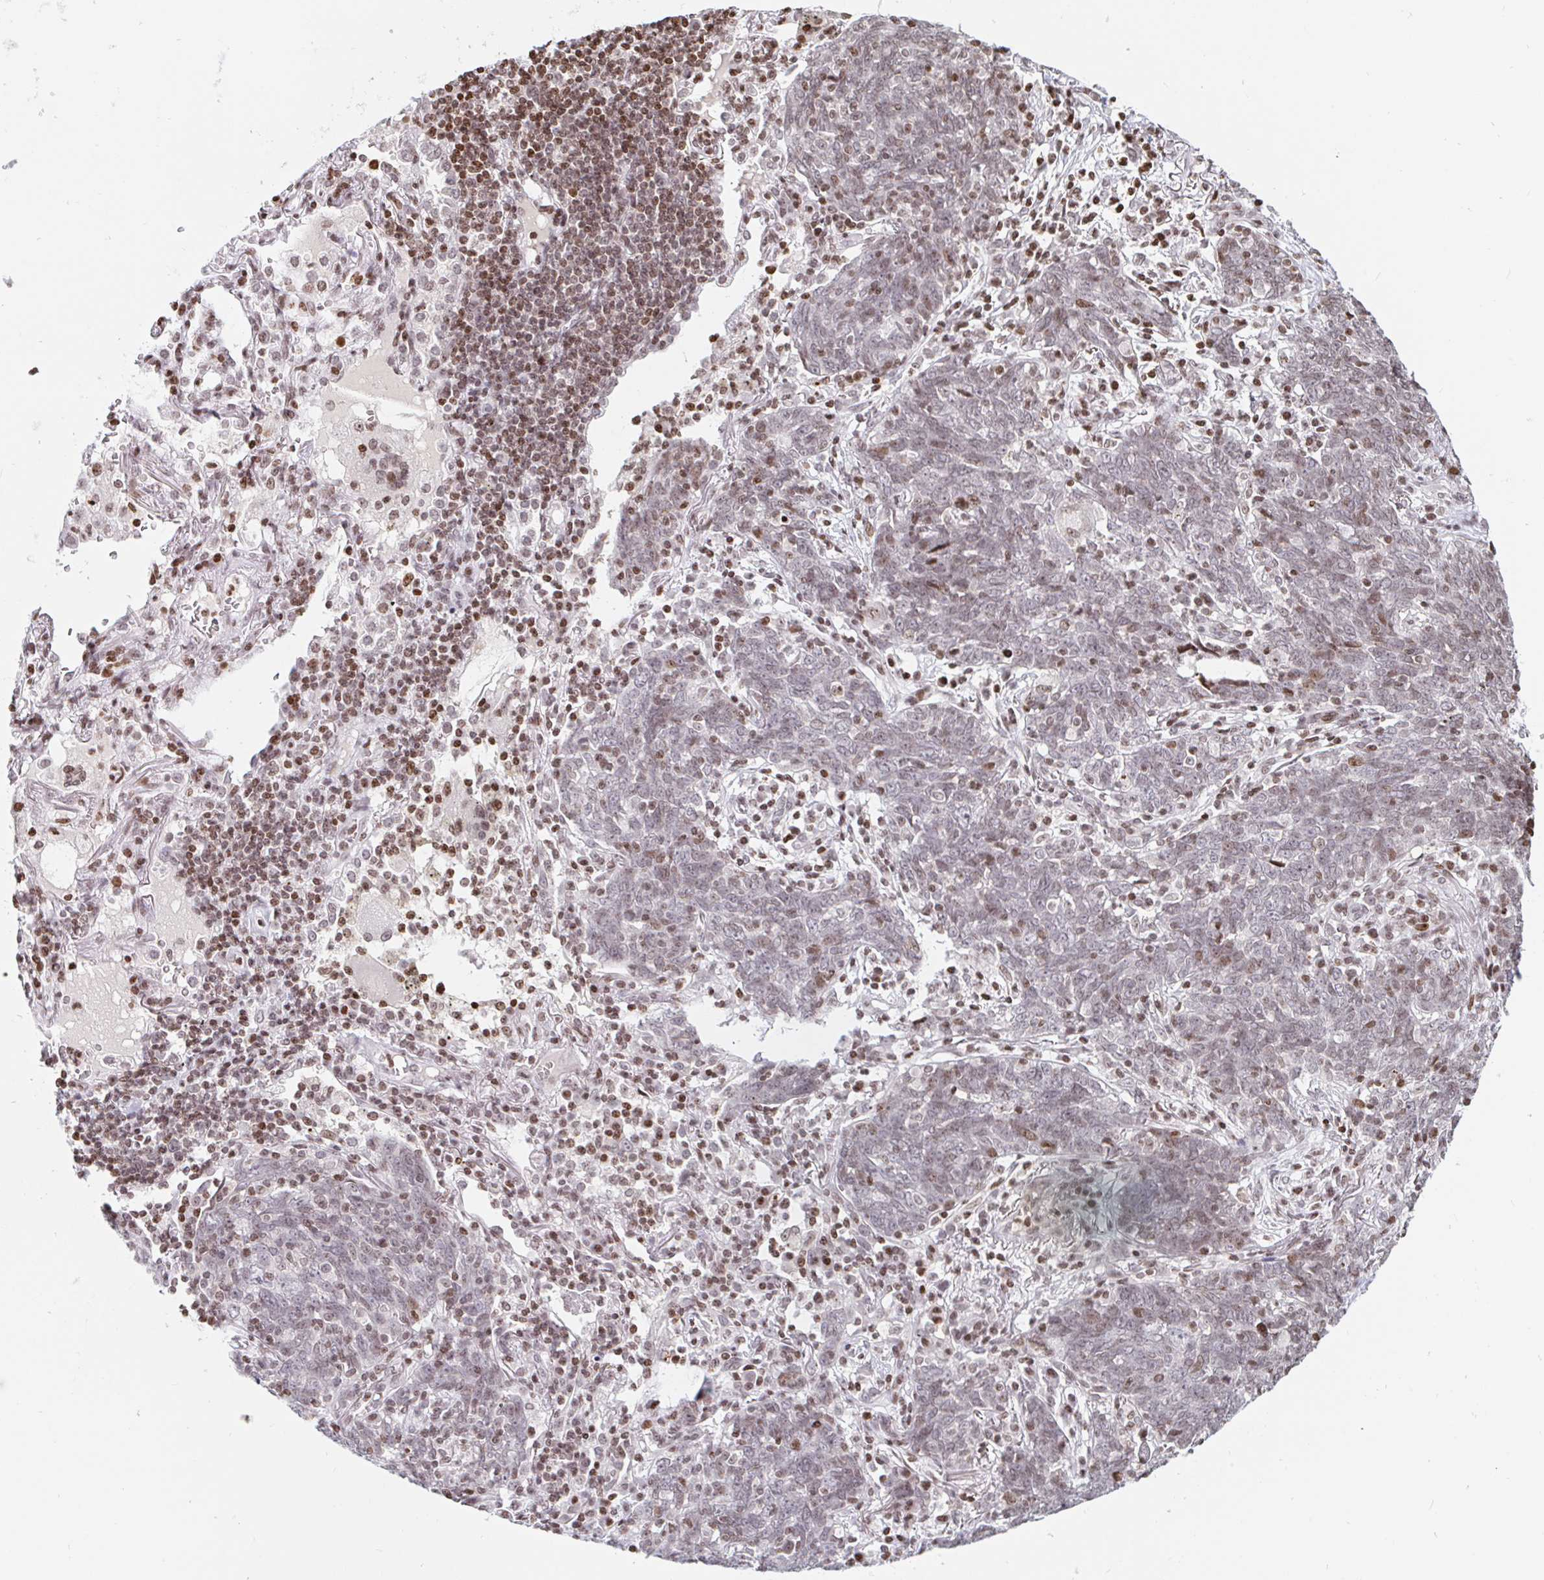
{"staining": {"intensity": "weak", "quantity": "<25%", "location": "nuclear"}, "tissue": "lung cancer", "cell_type": "Tumor cells", "image_type": "cancer", "snomed": [{"axis": "morphology", "description": "Squamous cell carcinoma, NOS"}, {"axis": "topography", "description": "Lung"}], "caption": "Tumor cells are negative for protein expression in human lung squamous cell carcinoma. The staining was performed using DAB to visualize the protein expression in brown, while the nuclei were stained in blue with hematoxylin (Magnification: 20x).", "gene": "HOXC10", "patient": {"sex": "female", "age": 72}}